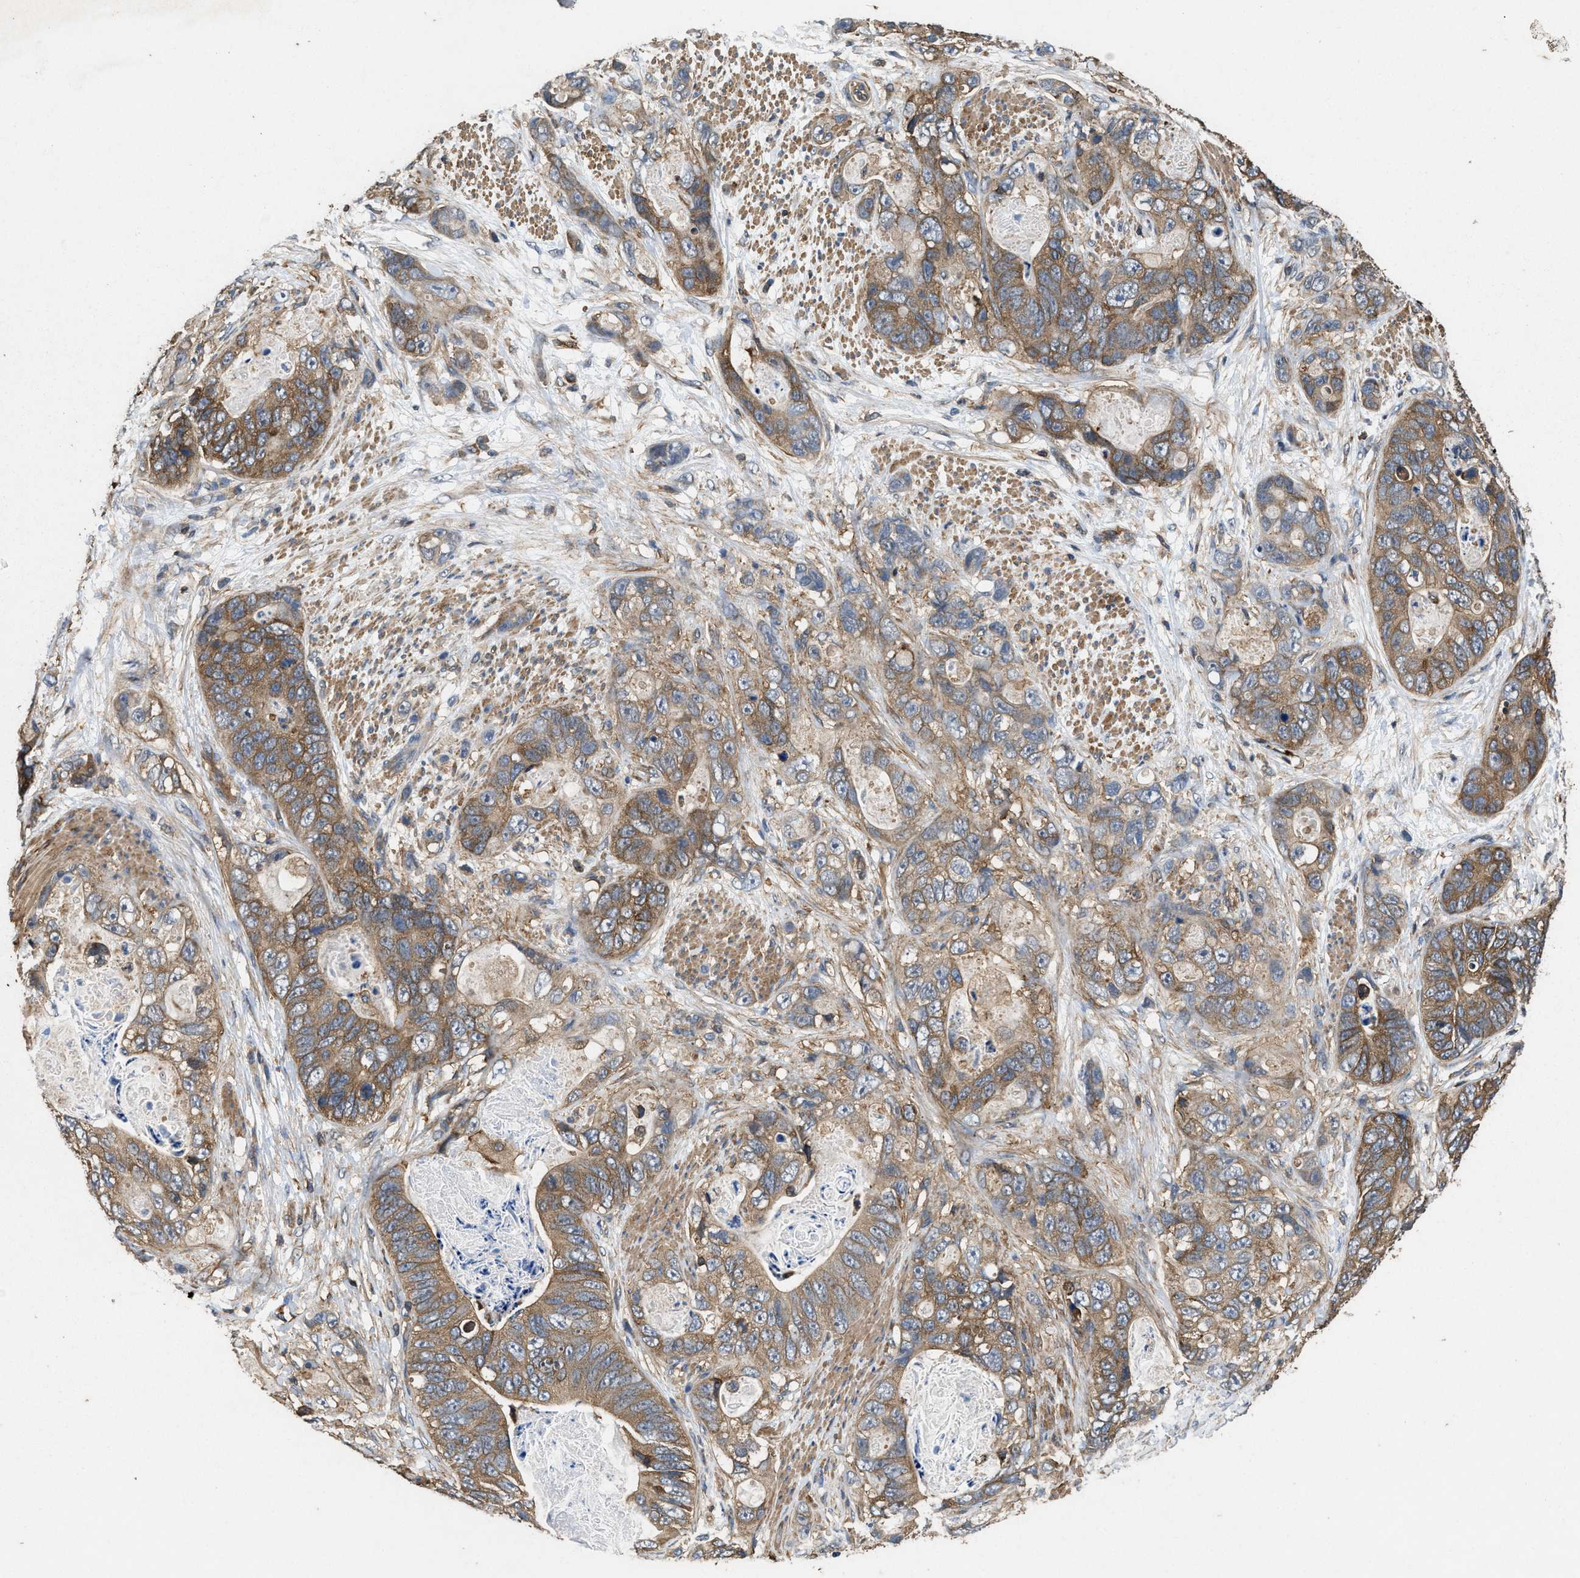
{"staining": {"intensity": "moderate", "quantity": ">75%", "location": "cytoplasmic/membranous"}, "tissue": "stomach cancer", "cell_type": "Tumor cells", "image_type": "cancer", "snomed": [{"axis": "morphology", "description": "Adenocarcinoma, NOS"}, {"axis": "topography", "description": "Stomach"}], "caption": "Adenocarcinoma (stomach) stained with a protein marker reveals moderate staining in tumor cells.", "gene": "LINGO2", "patient": {"sex": "female", "age": 89}}